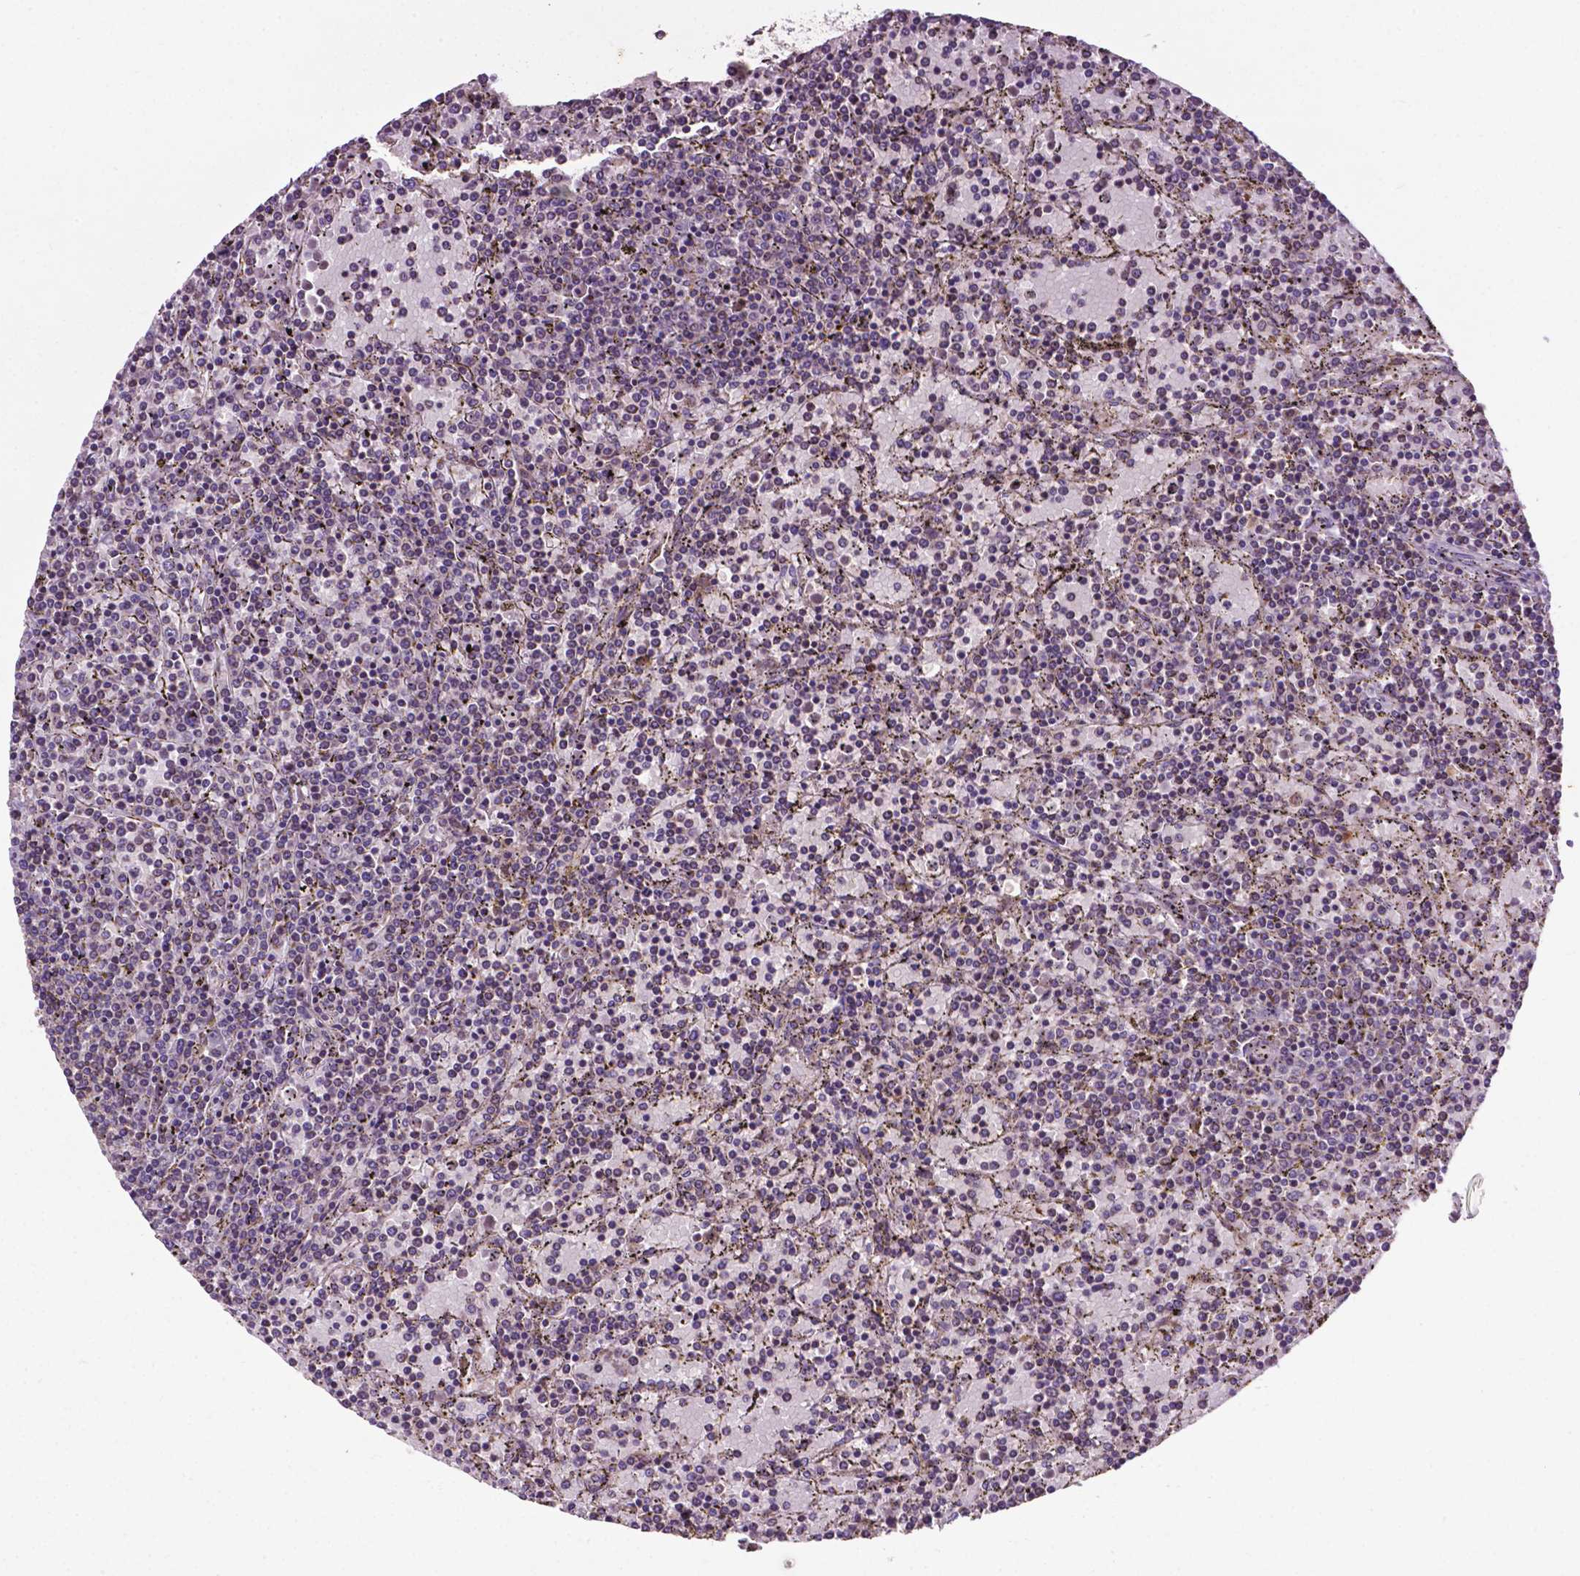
{"staining": {"intensity": "negative", "quantity": "none", "location": "none"}, "tissue": "lymphoma", "cell_type": "Tumor cells", "image_type": "cancer", "snomed": [{"axis": "morphology", "description": "Malignant lymphoma, non-Hodgkin's type, Low grade"}, {"axis": "topography", "description": "Spleen"}], "caption": "Image shows no significant protein staining in tumor cells of lymphoma.", "gene": "SPNS2", "patient": {"sex": "female", "age": 77}}